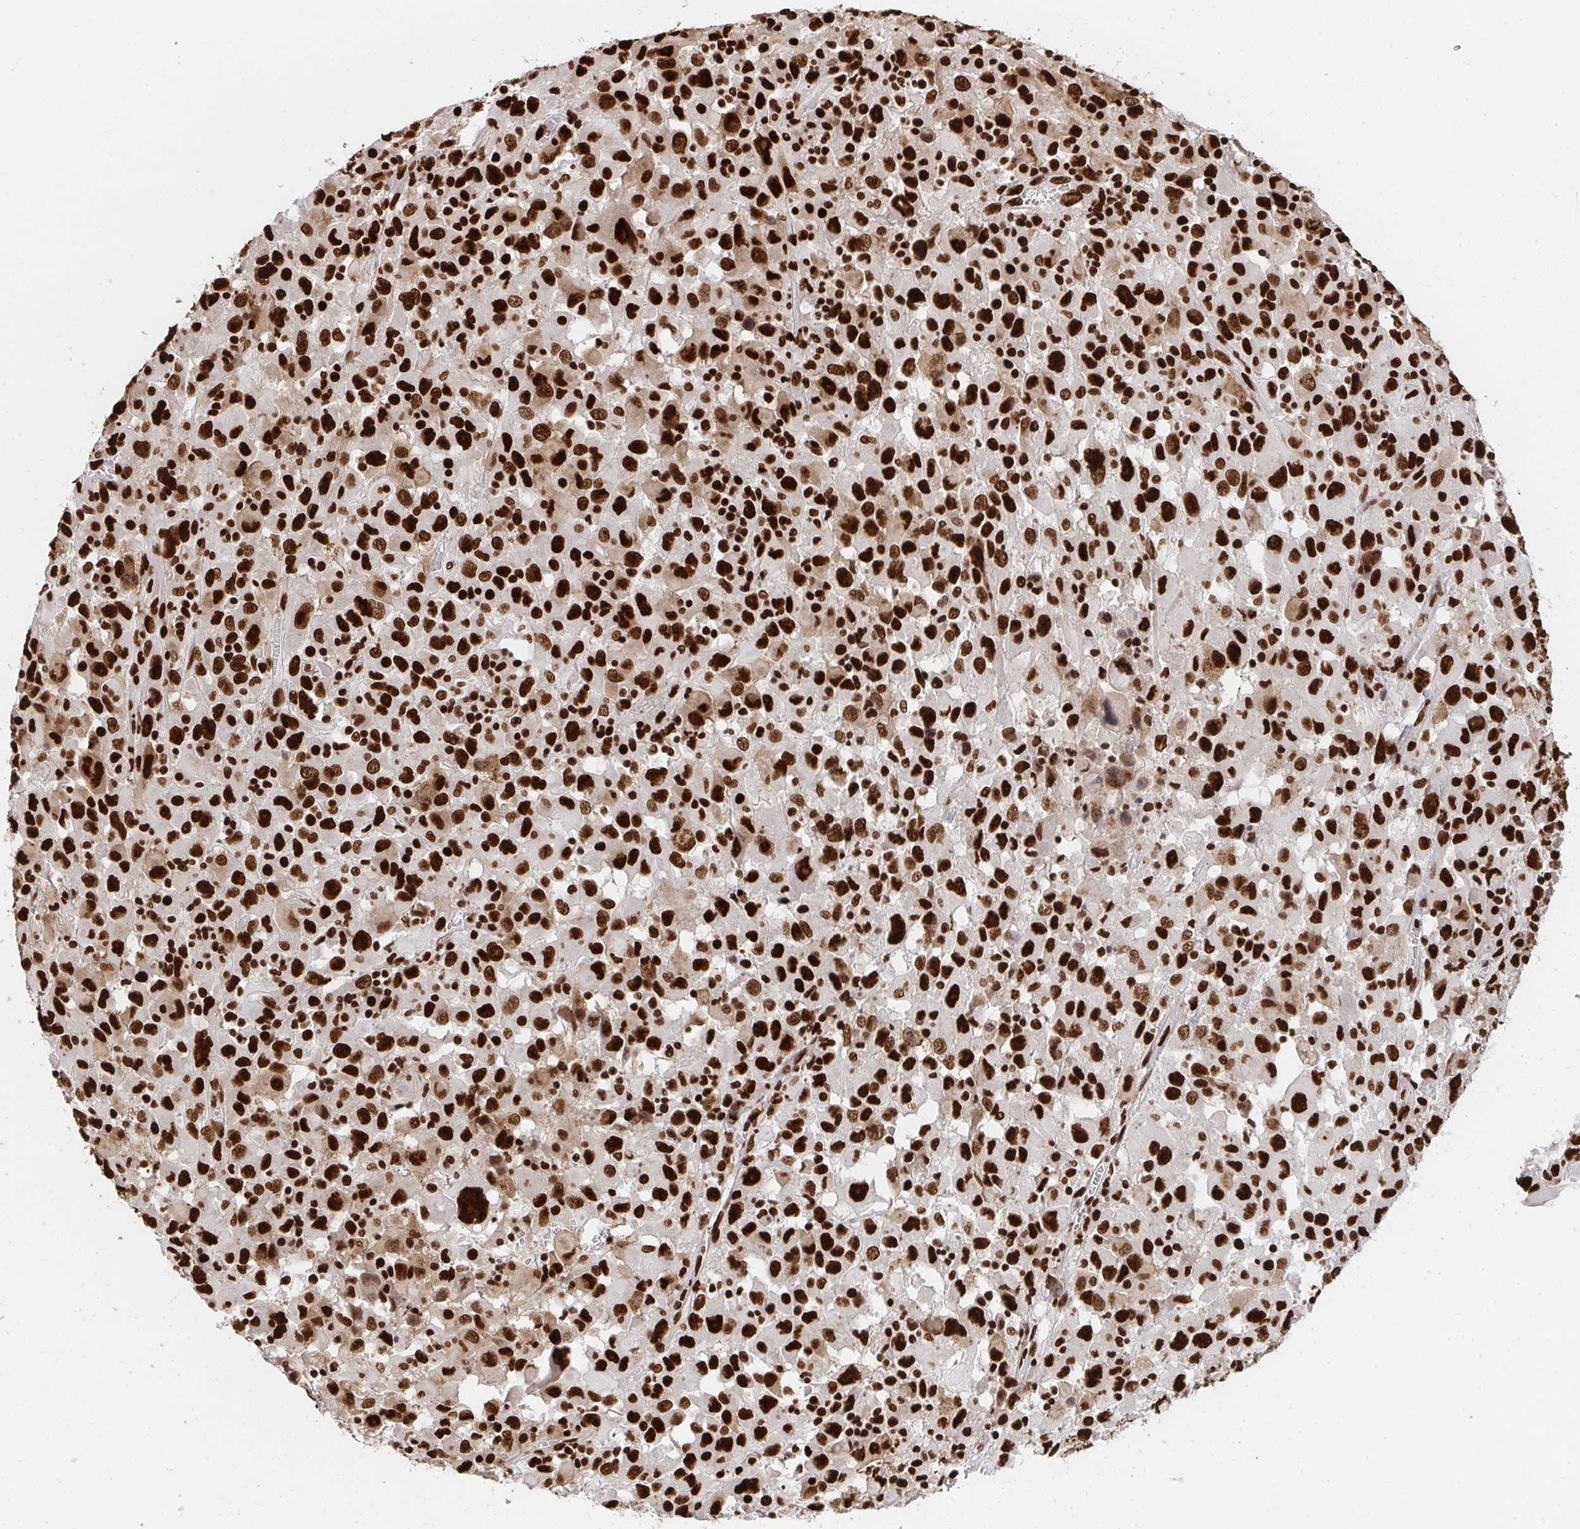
{"staining": {"intensity": "strong", "quantity": ">75%", "location": "nuclear"}, "tissue": "melanoma", "cell_type": "Tumor cells", "image_type": "cancer", "snomed": [{"axis": "morphology", "description": "Malignant melanoma, Metastatic site"}, {"axis": "topography", "description": "Soft tissue"}], "caption": "A high-resolution photomicrograph shows immunohistochemistry (IHC) staining of melanoma, which reveals strong nuclear positivity in approximately >75% of tumor cells.", "gene": "HNRNPL", "patient": {"sex": "male", "age": 50}}